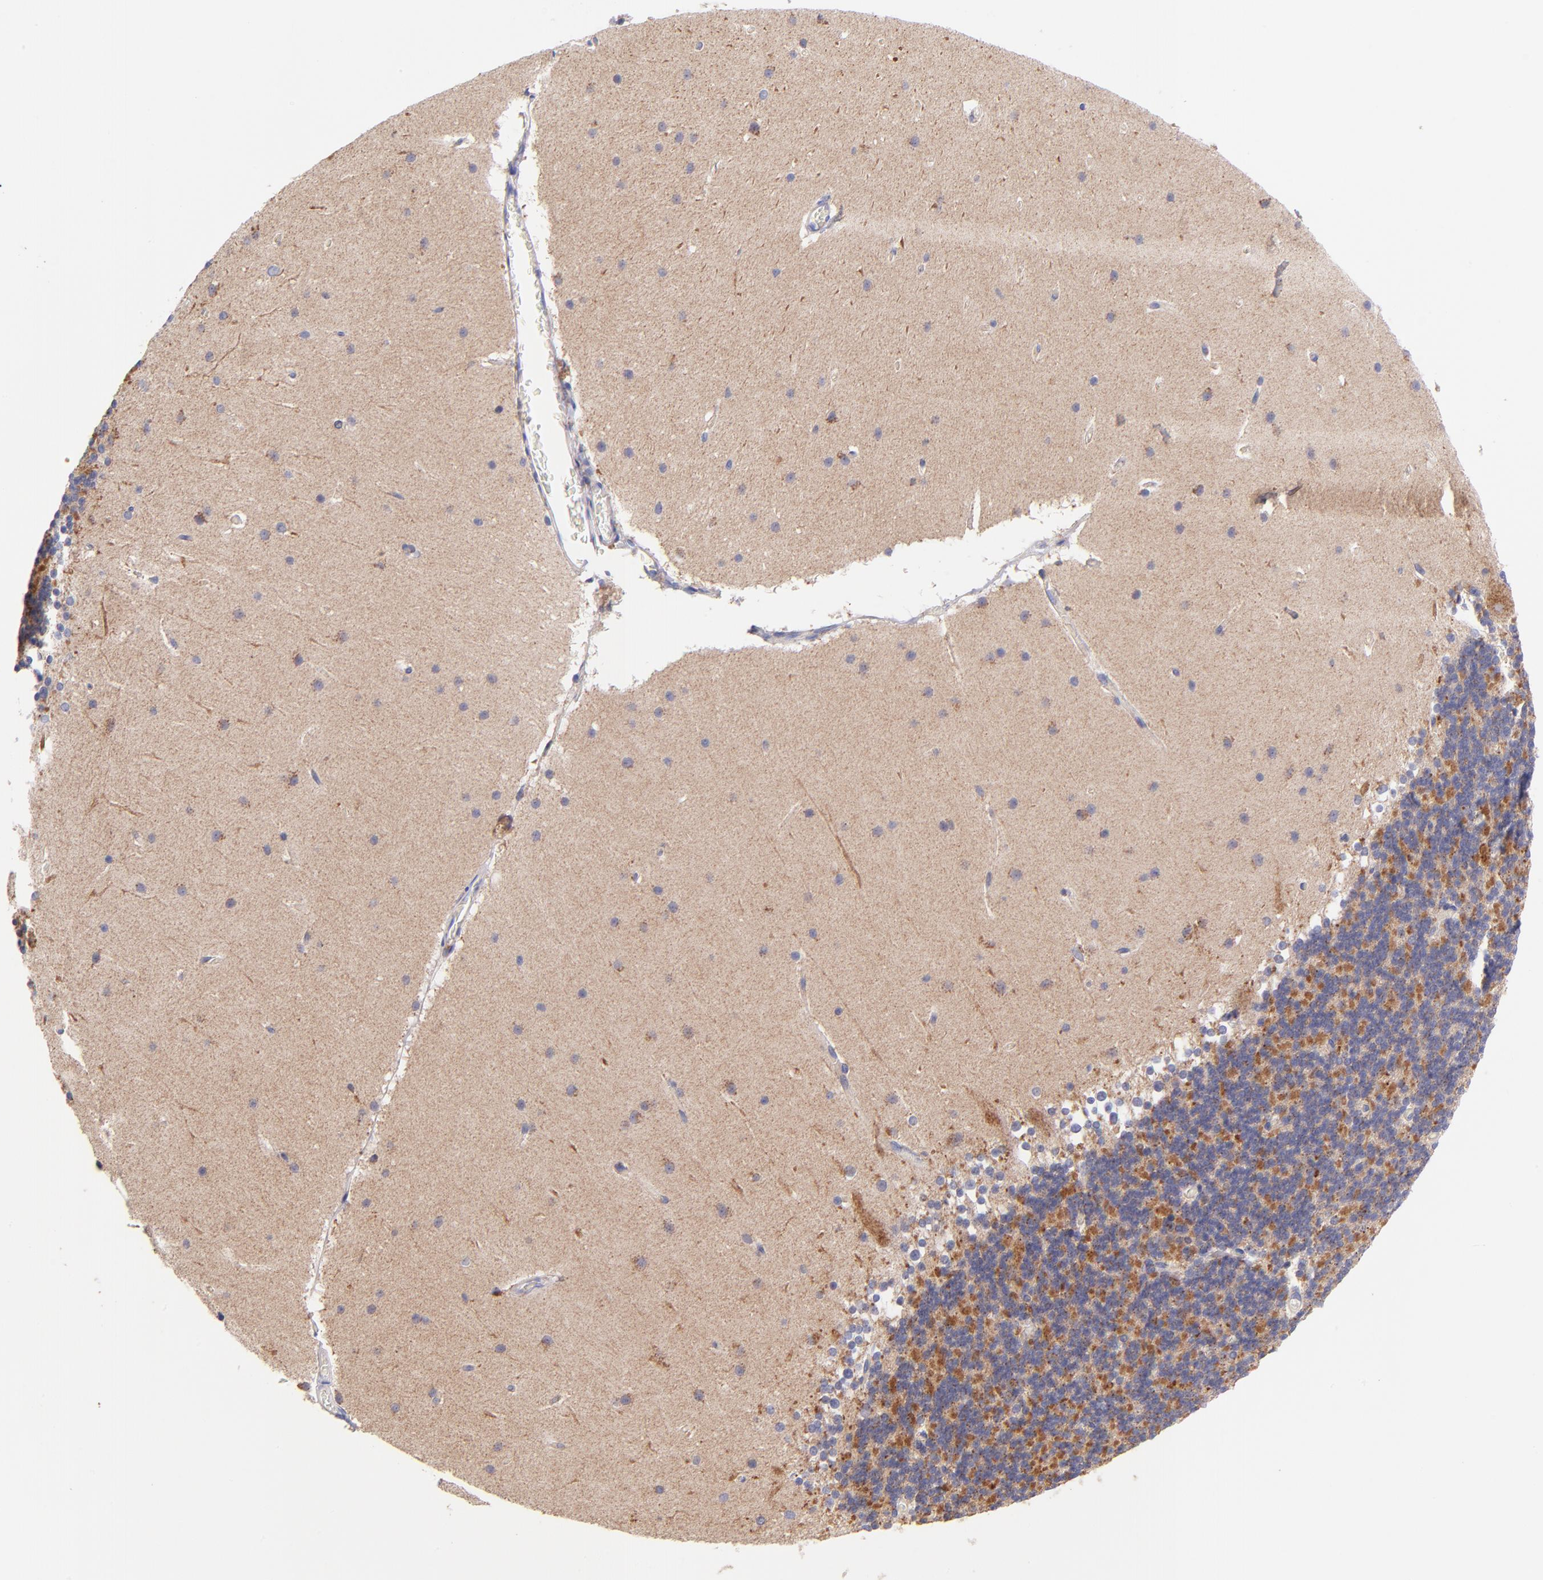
{"staining": {"intensity": "negative", "quantity": "none", "location": "none"}, "tissue": "cerebellum", "cell_type": "Cells in granular layer", "image_type": "normal", "snomed": [{"axis": "morphology", "description": "Normal tissue, NOS"}, {"axis": "topography", "description": "Cerebellum"}], "caption": "Immunohistochemistry of benign human cerebellum demonstrates no staining in cells in granular layer.", "gene": "NDUFB7", "patient": {"sex": "female", "age": 19}}